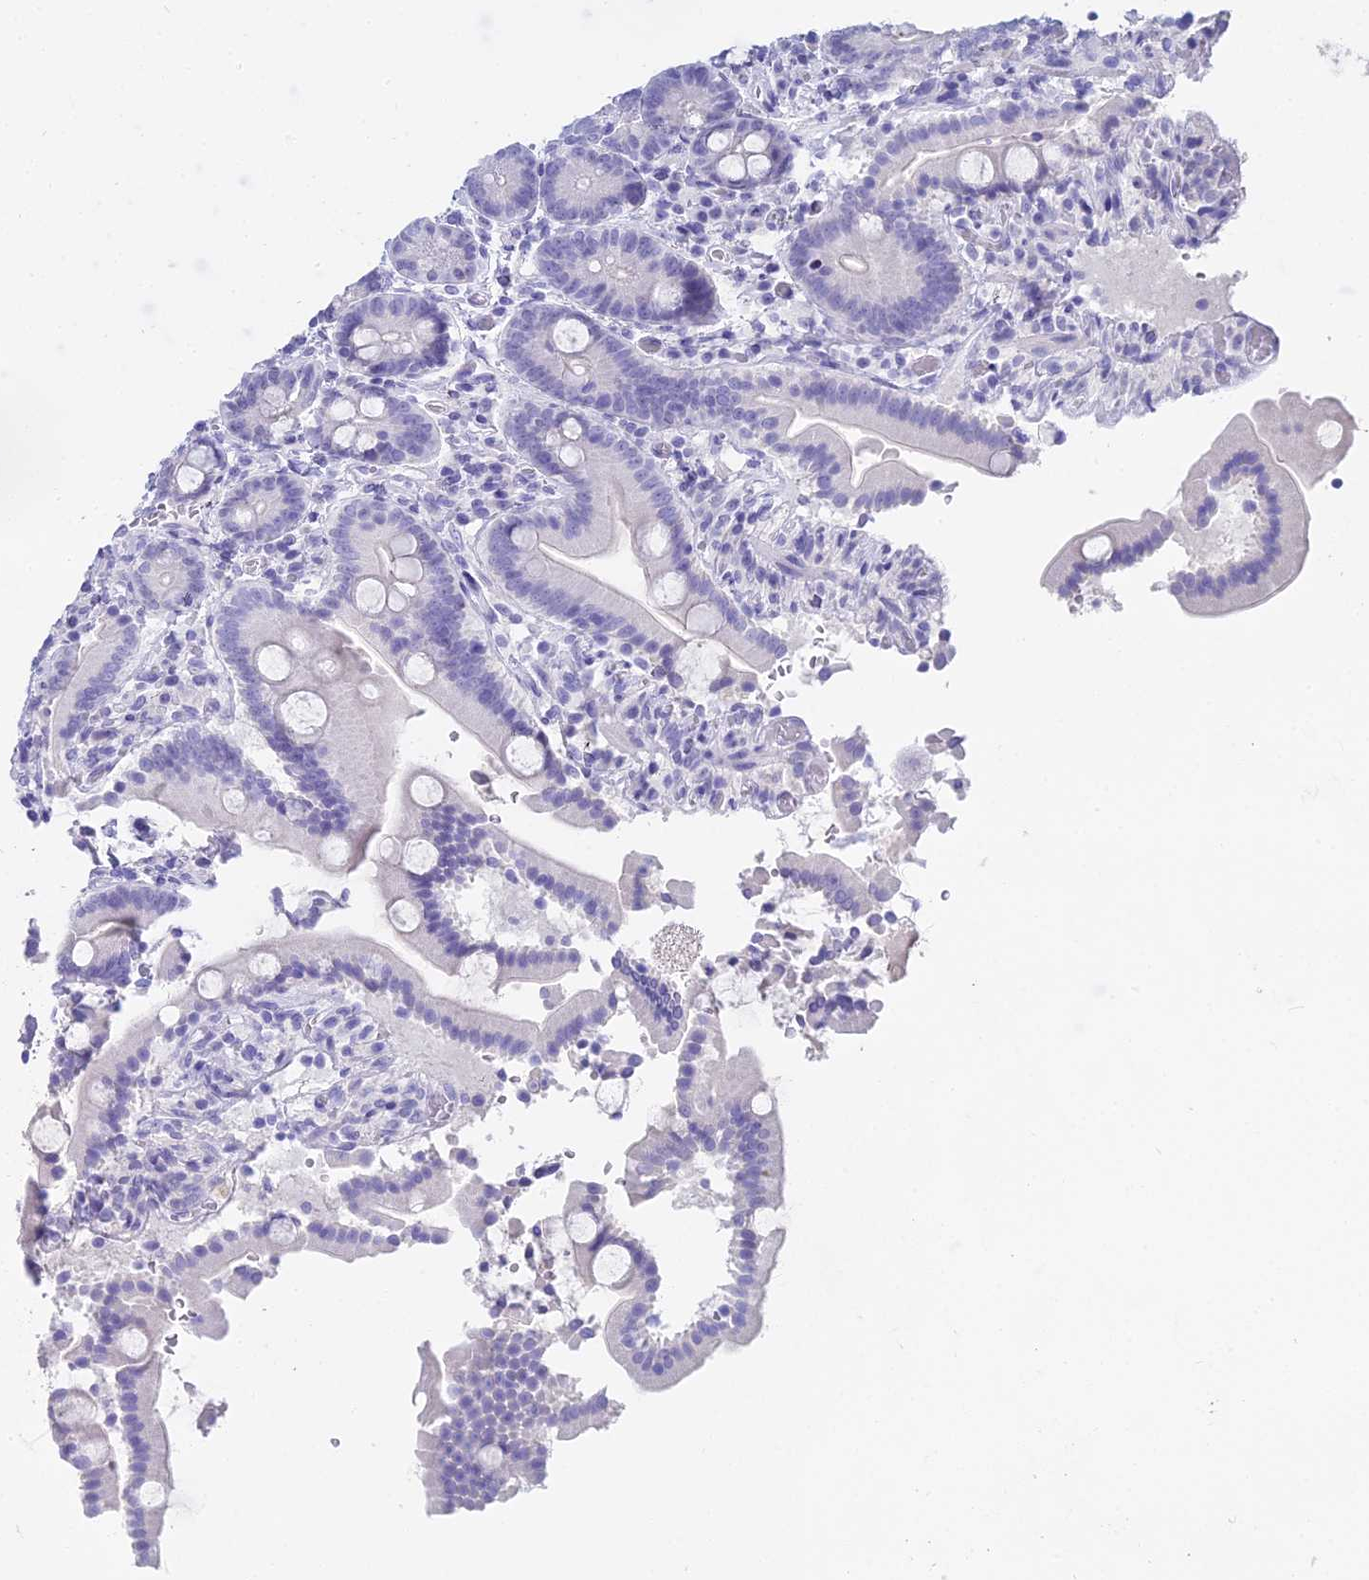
{"staining": {"intensity": "negative", "quantity": "none", "location": "none"}, "tissue": "duodenum", "cell_type": "Glandular cells", "image_type": "normal", "snomed": [{"axis": "morphology", "description": "Normal tissue, NOS"}, {"axis": "topography", "description": "Duodenum"}], "caption": "Immunohistochemistry (IHC) of normal human duodenum exhibits no staining in glandular cells.", "gene": "S100A7", "patient": {"sex": "male", "age": 55}}